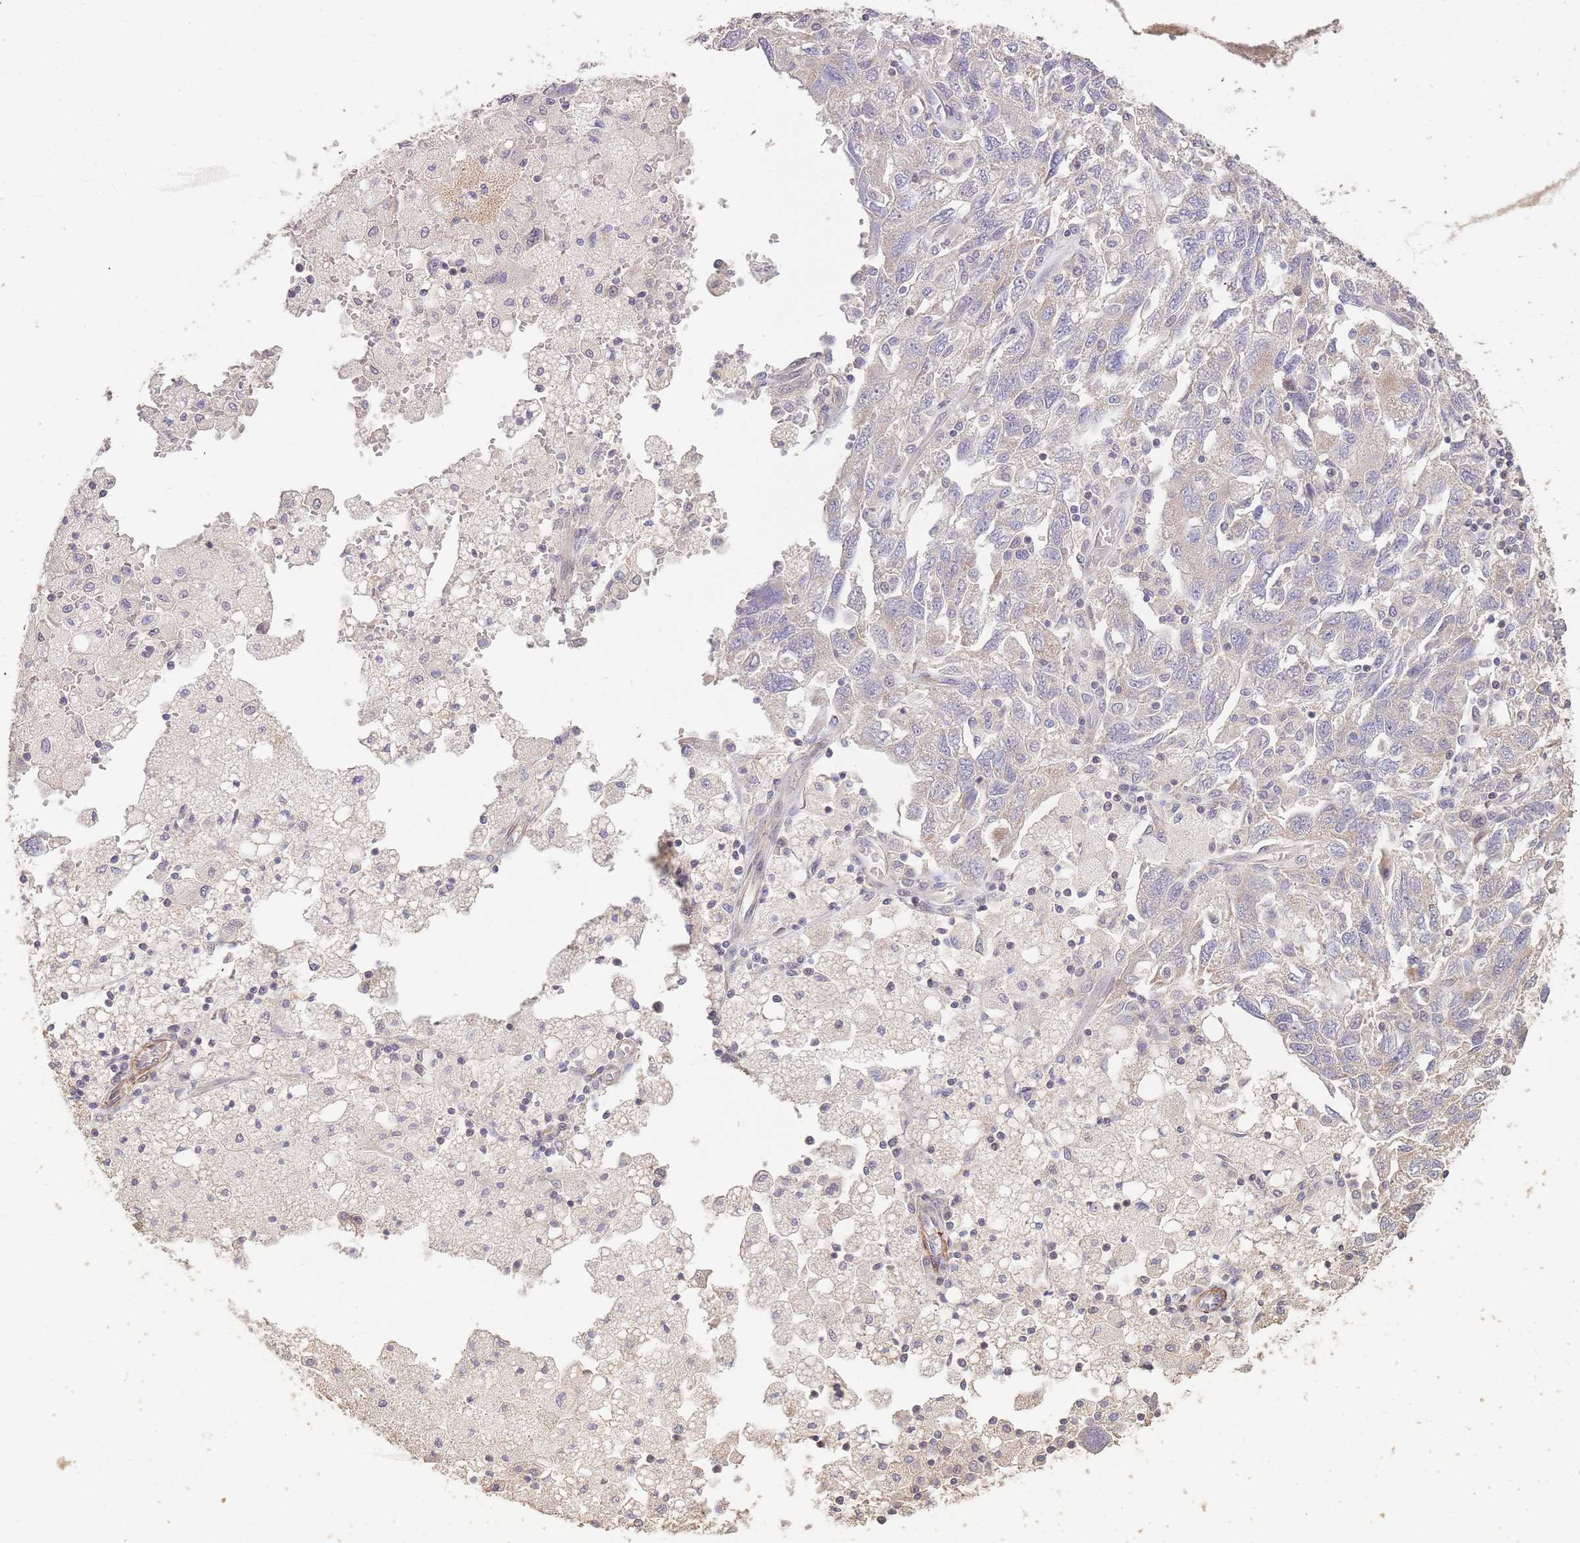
{"staining": {"intensity": "negative", "quantity": "none", "location": "none"}, "tissue": "ovarian cancer", "cell_type": "Tumor cells", "image_type": "cancer", "snomed": [{"axis": "morphology", "description": "Carcinoma, NOS"}, {"axis": "morphology", "description": "Cystadenocarcinoma, serous, NOS"}, {"axis": "topography", "description": "Ovary"}], "caption": "Immunohistochemistry (IHC) of ovarian serous cystadenocarcinoma demonstrates no staining in tumor cells. (Immunohistochemistry, brightfield microscopy, high magnification).", "gene": "NLRC4", "patient": {"sex": "female", "age": 69}}